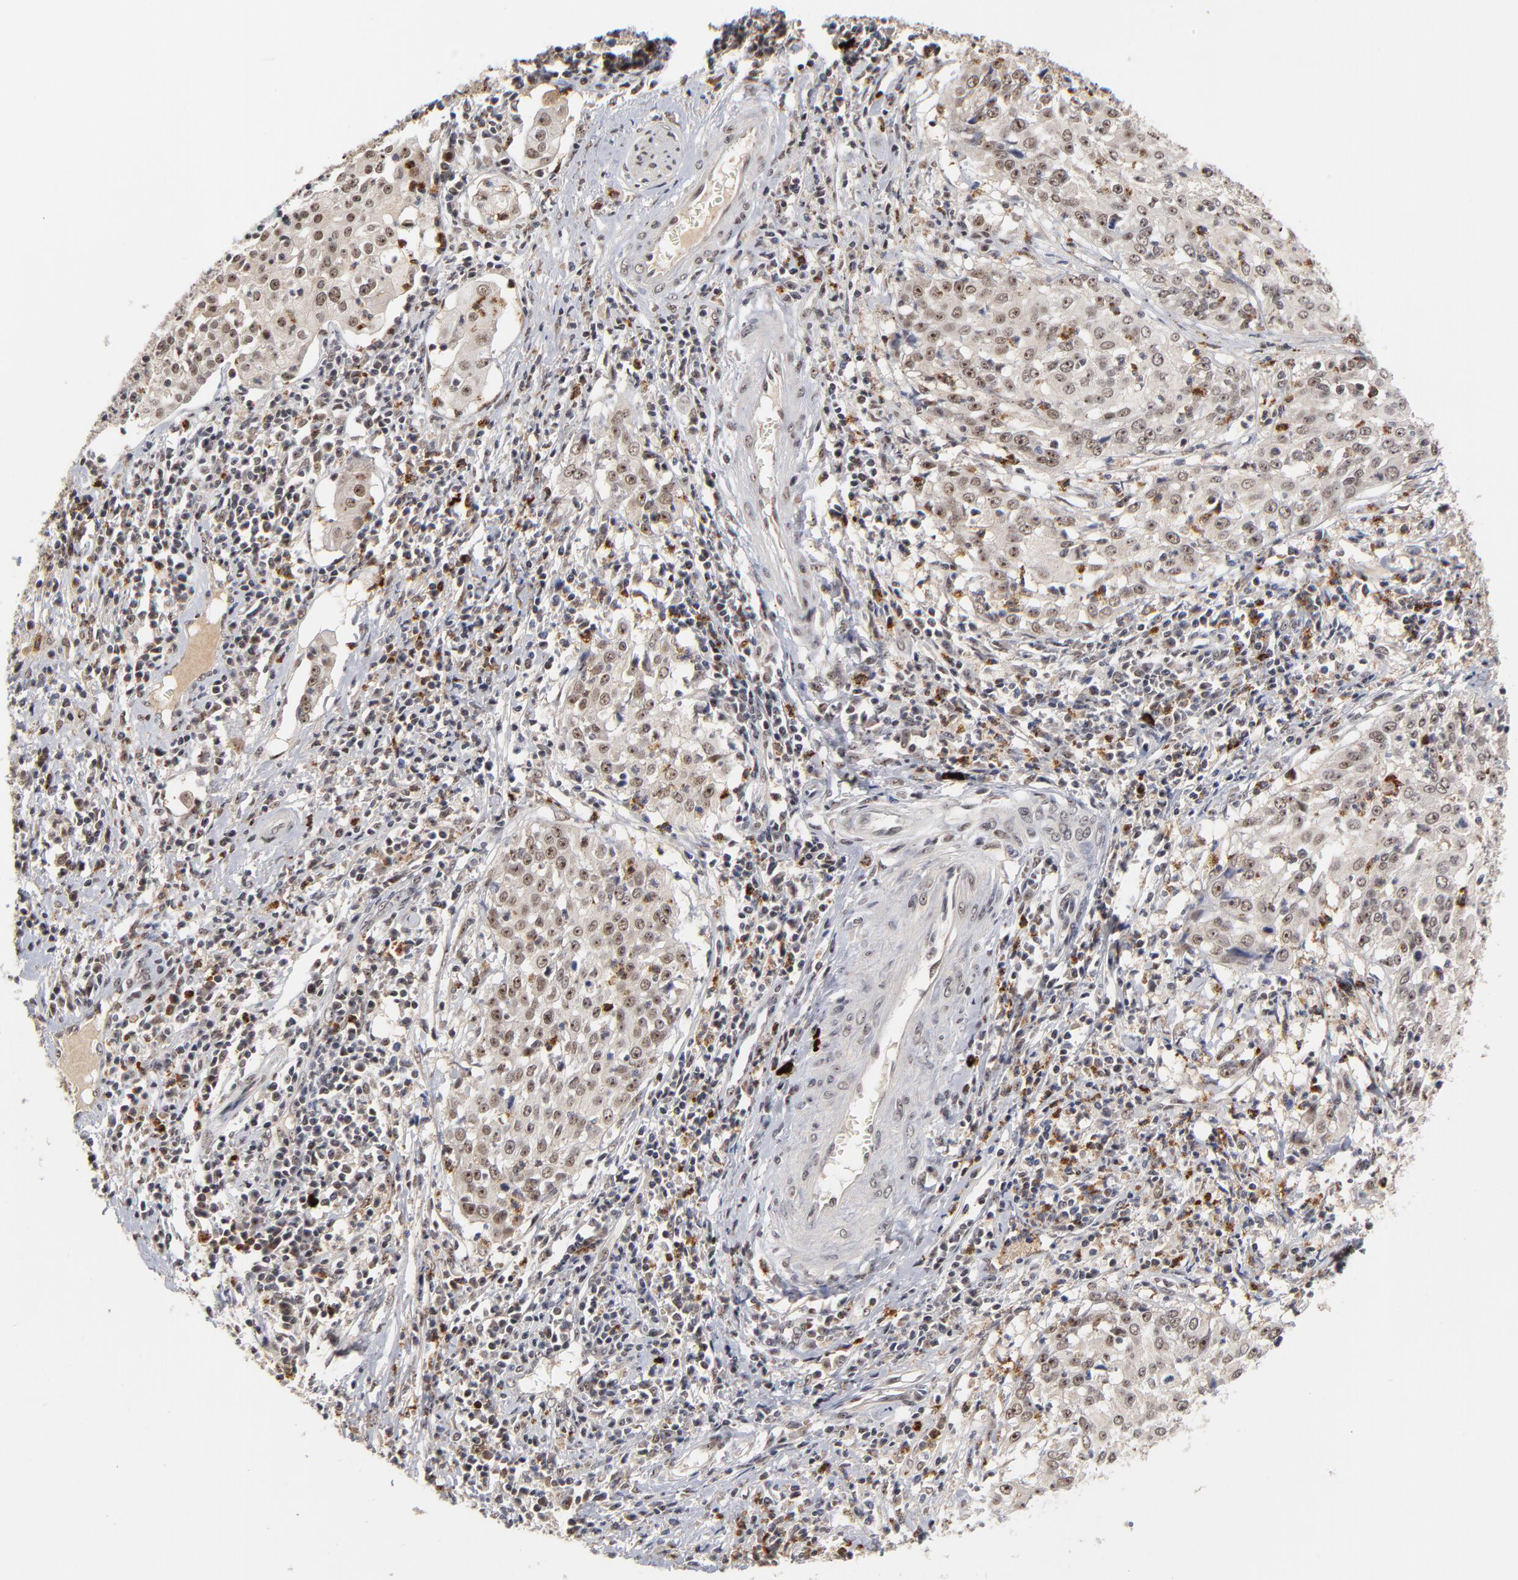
{"staining": {"intensity": "weak", "quantity": ">75%", "location": "nuclear"}, "tissue": "cervical cancer", "cell_type": "Tumor cells", "image_type": "cancer", "snomed": [{"axis": "morphology", "description": "Squamous cell carcinoma, NOS"}, {"axis": "topography", "description": "Cervix"}], "caption": "Tumor cells display low levels of weak nuclear staining in about >75% of cells in cervical cancer (squamous cell carcinoma).", "gene": "ZNF419", "patient": {"sex": "female", "age": 39}}